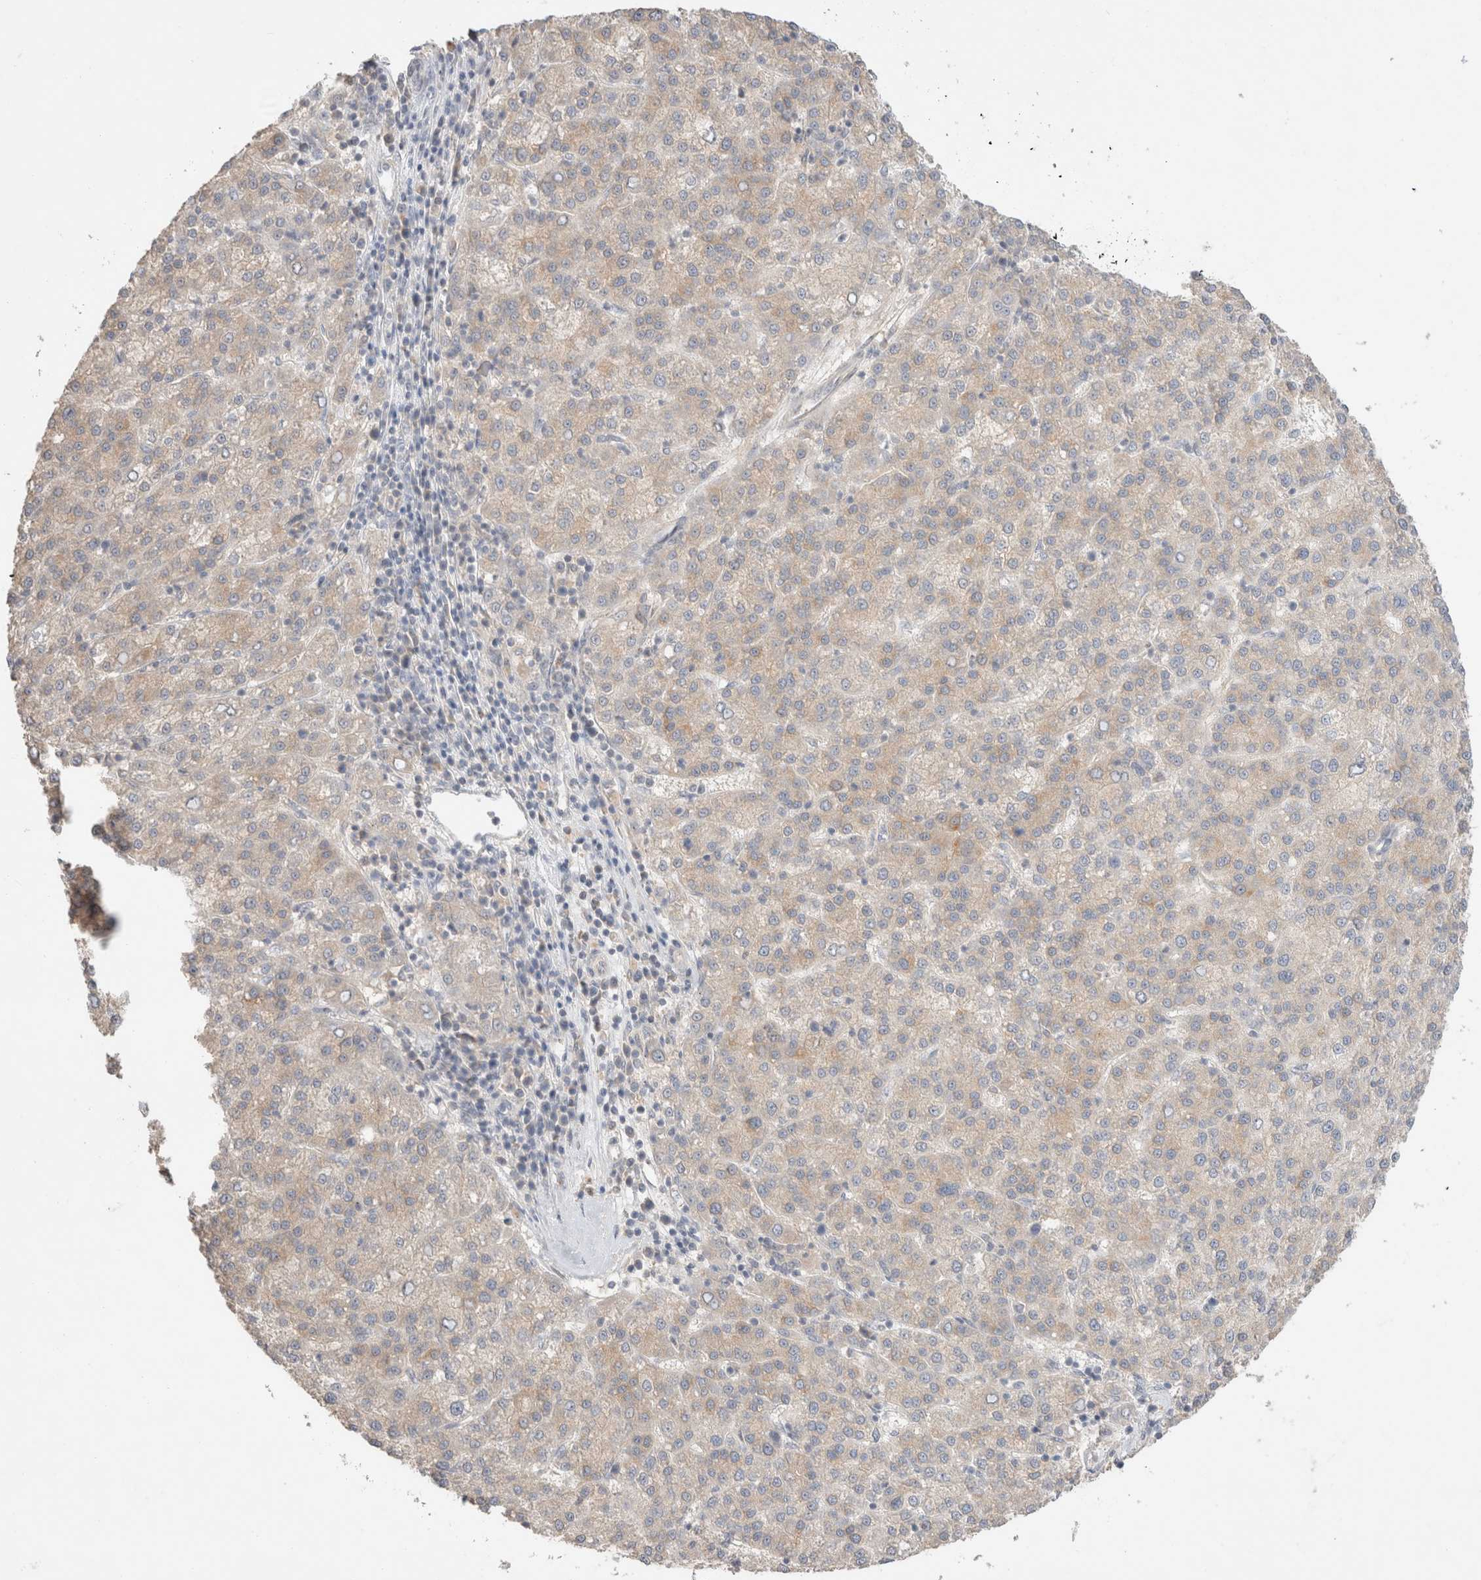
{"staining": {"intensity": "weak", "quantity": ">75%", "location": "cytoplasmic/membranous"}, "tissue": "liver cancer", "cell_type": "Tumor cells", "image_type": "cancer", "snomed": [{"axis": "morphology", "description": "Carcinoma, Hepatocellular, NOS"}, {"axis": "topography", "description": "Liver"}], "caption": "Hepatocellular carcinoma (liver) stained with DAB IHC demonstrates low levels of weak cytoplasmic/membranous staining in approximately >75% of tumor cells.", "gene": "TRIM41", "patient": {"sex": "female", "age": 58}}